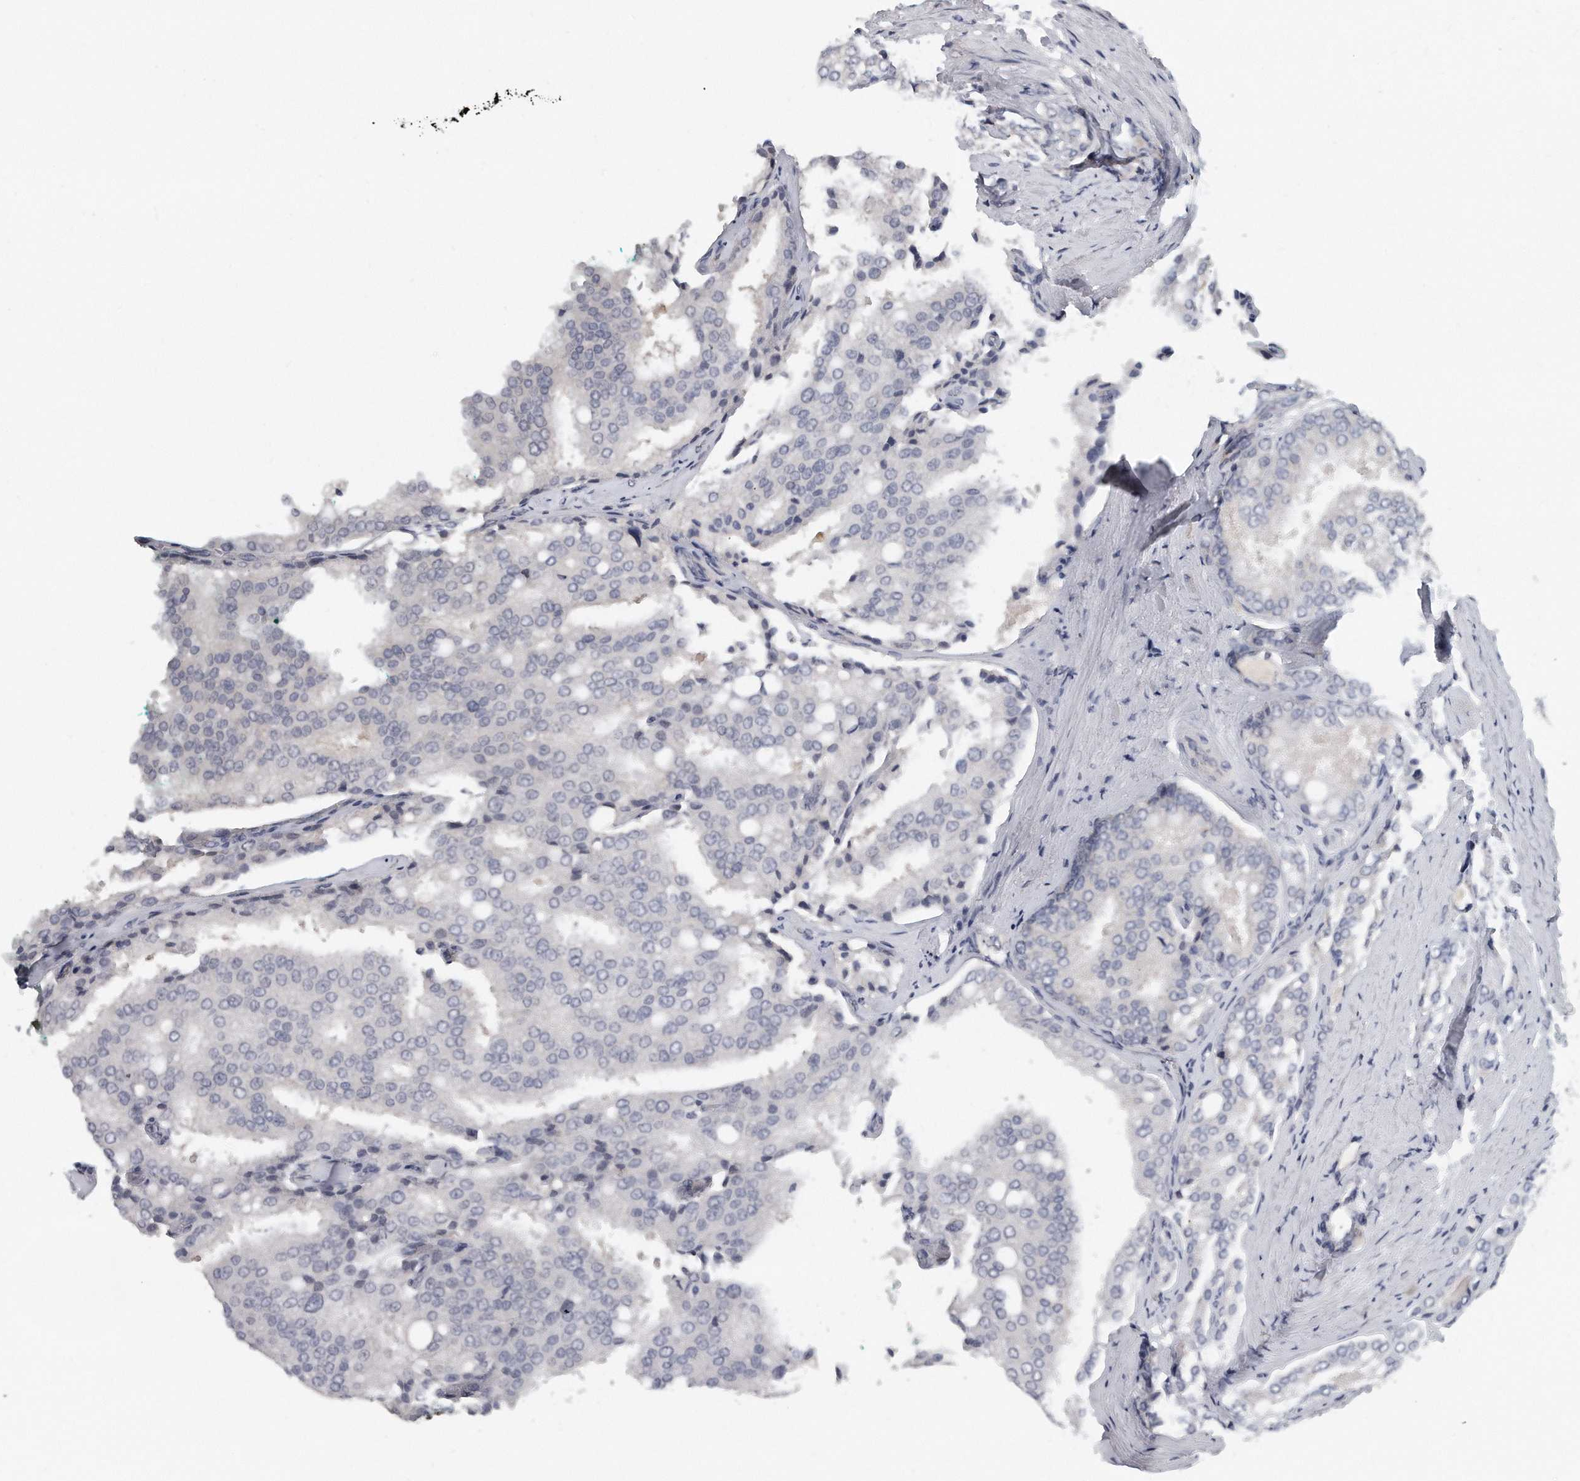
{"staining": {"intensity": "negative", "quantity": "none", "location": "none"}, "tissue": "prostate cancer", "cell_type": "Tumor cells", "image_type": "cancer", "snomed": [{"axis": "morphology", "description": "Adenocarcinoma, High grade"}, {"axis": "topography", "description": "Prostate"}], "caption": "Immunohistochemical staining of prostate cancer displays no significant expression in tumor cells.", "gene": "KLHL7", "patient": {"sex": "male", "age": 50}}